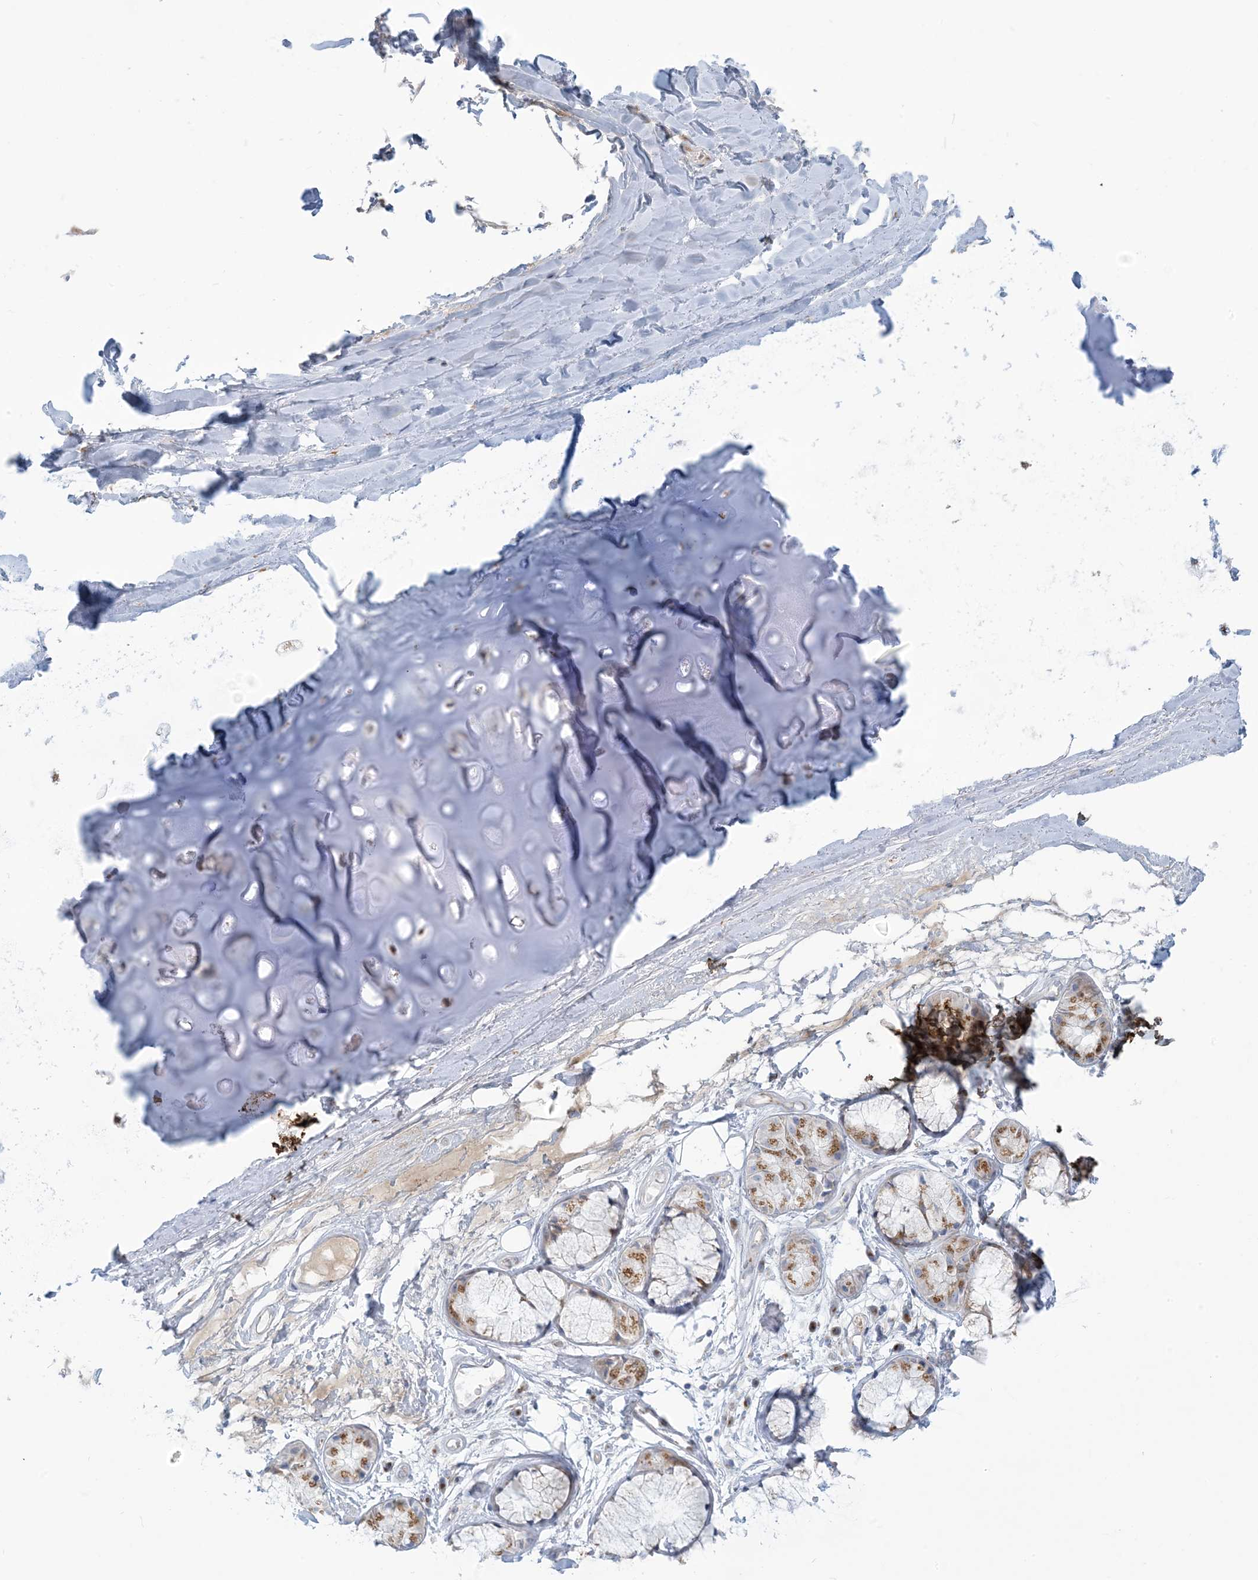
{"staining": {"intensity": "negative", "quantity": "none", "location": "none"}, "tissue": "adipose tissue", "cell_type": "Adipocytes", "image_type": "normal", "snomed": [{"axis": "morphology", "description": "Normal tissue, NOS"}, {"axis": "topography", "description": "Bronchus"}], "caption": "This is an immunohistochemistry photomicrograph of benign human adipose tissue. There is no expression in adipocytes.", "gene": "AFTPH", "patient": {"sex": "male", "age": 66}}